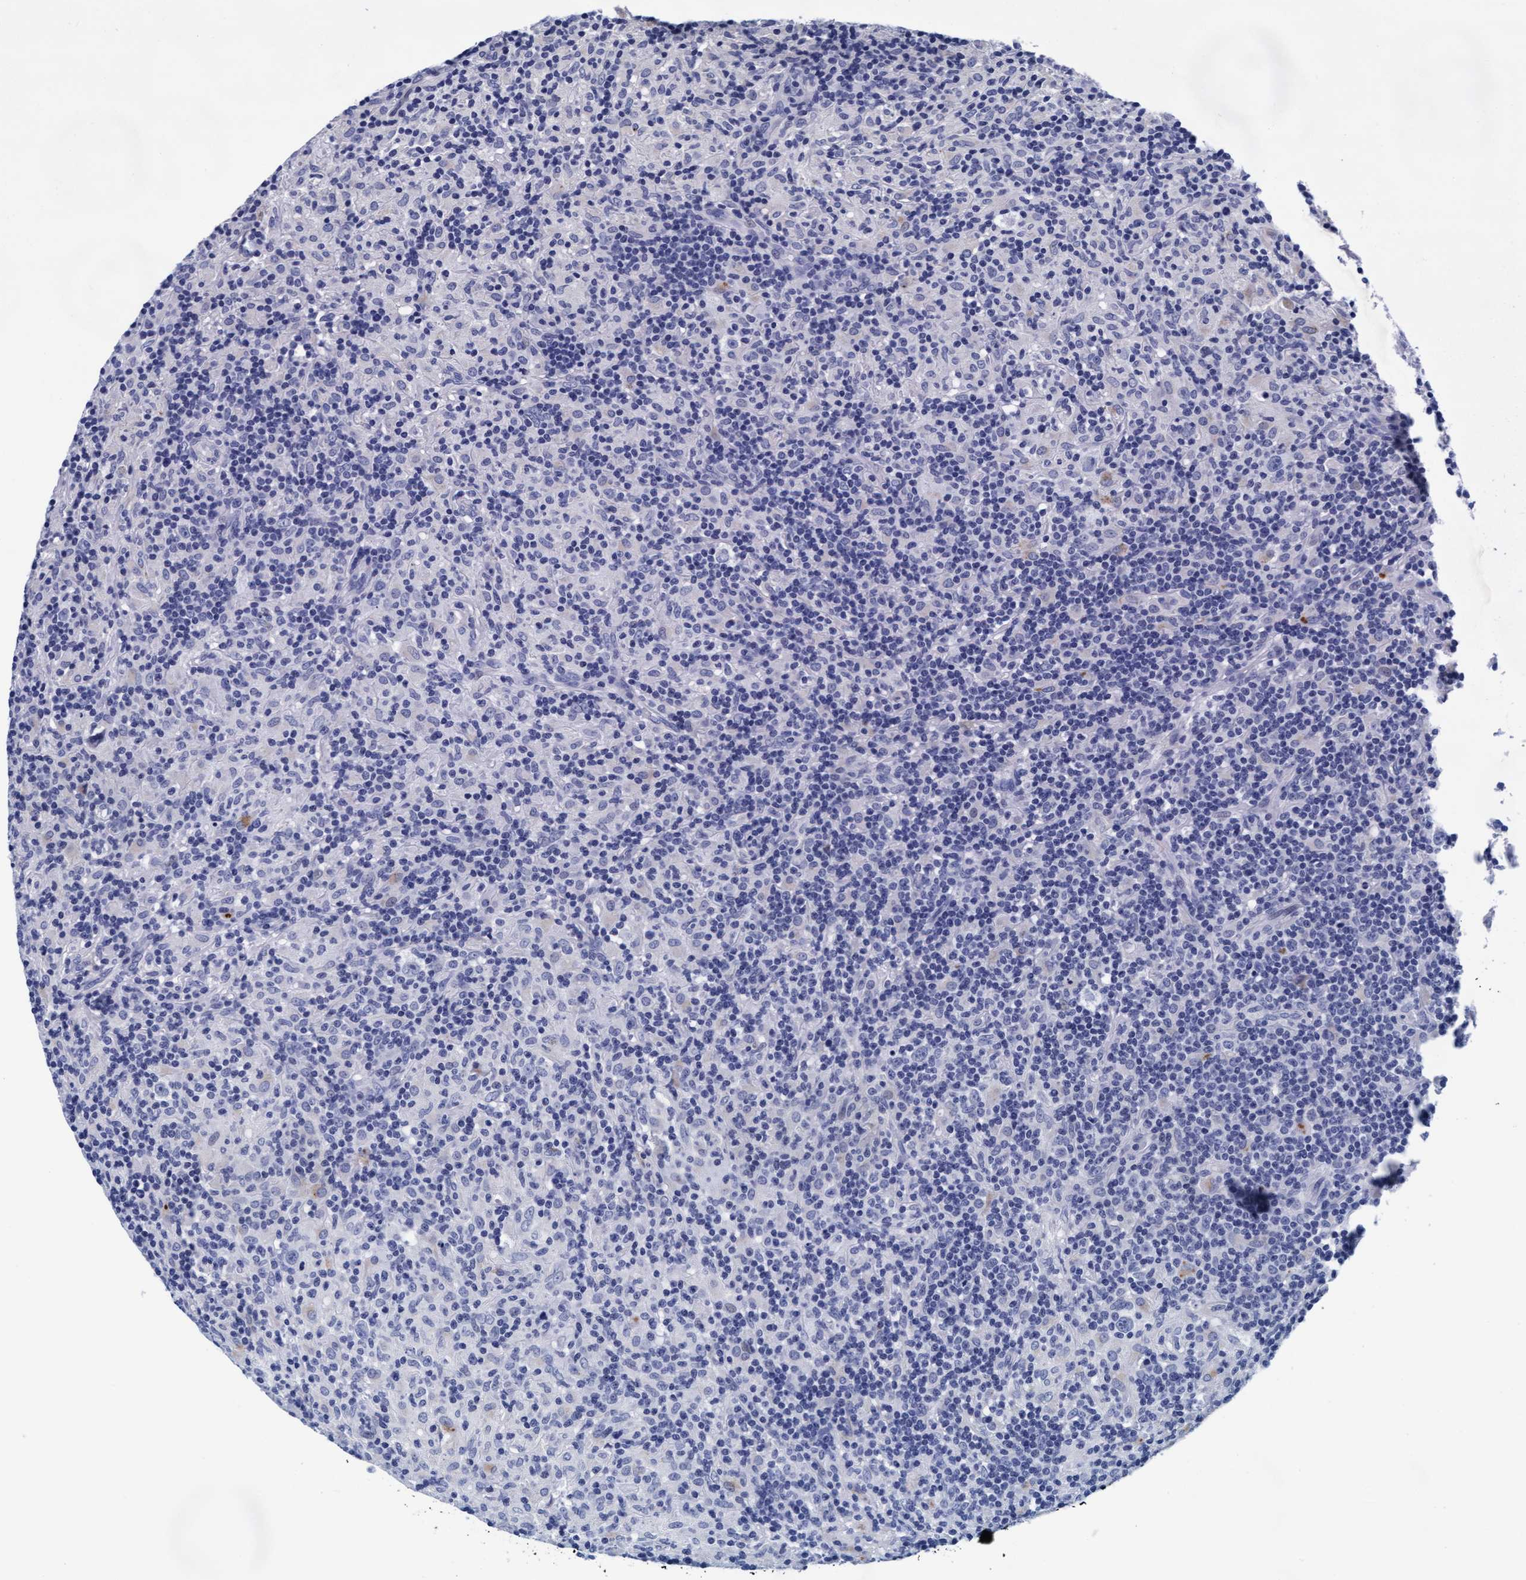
{"staining": {"intensity": "negative", "quantity": "none", "location": "none"}, "tissue": "lymphoma", "cell_type": "Tumor cells", "image_type": "cancer", "snomed": [{"axis": "morphology", "description": "Hodgkin's disease, NOS"}, {"axis": "topography", "description": "Lymph node"}], "caption": "This is a histopathology image of IHC staining of lymphoma, which shows no staining in tumor cells.", "gene": "ARSG", "patient": {"sex": "male", "age": 70}}